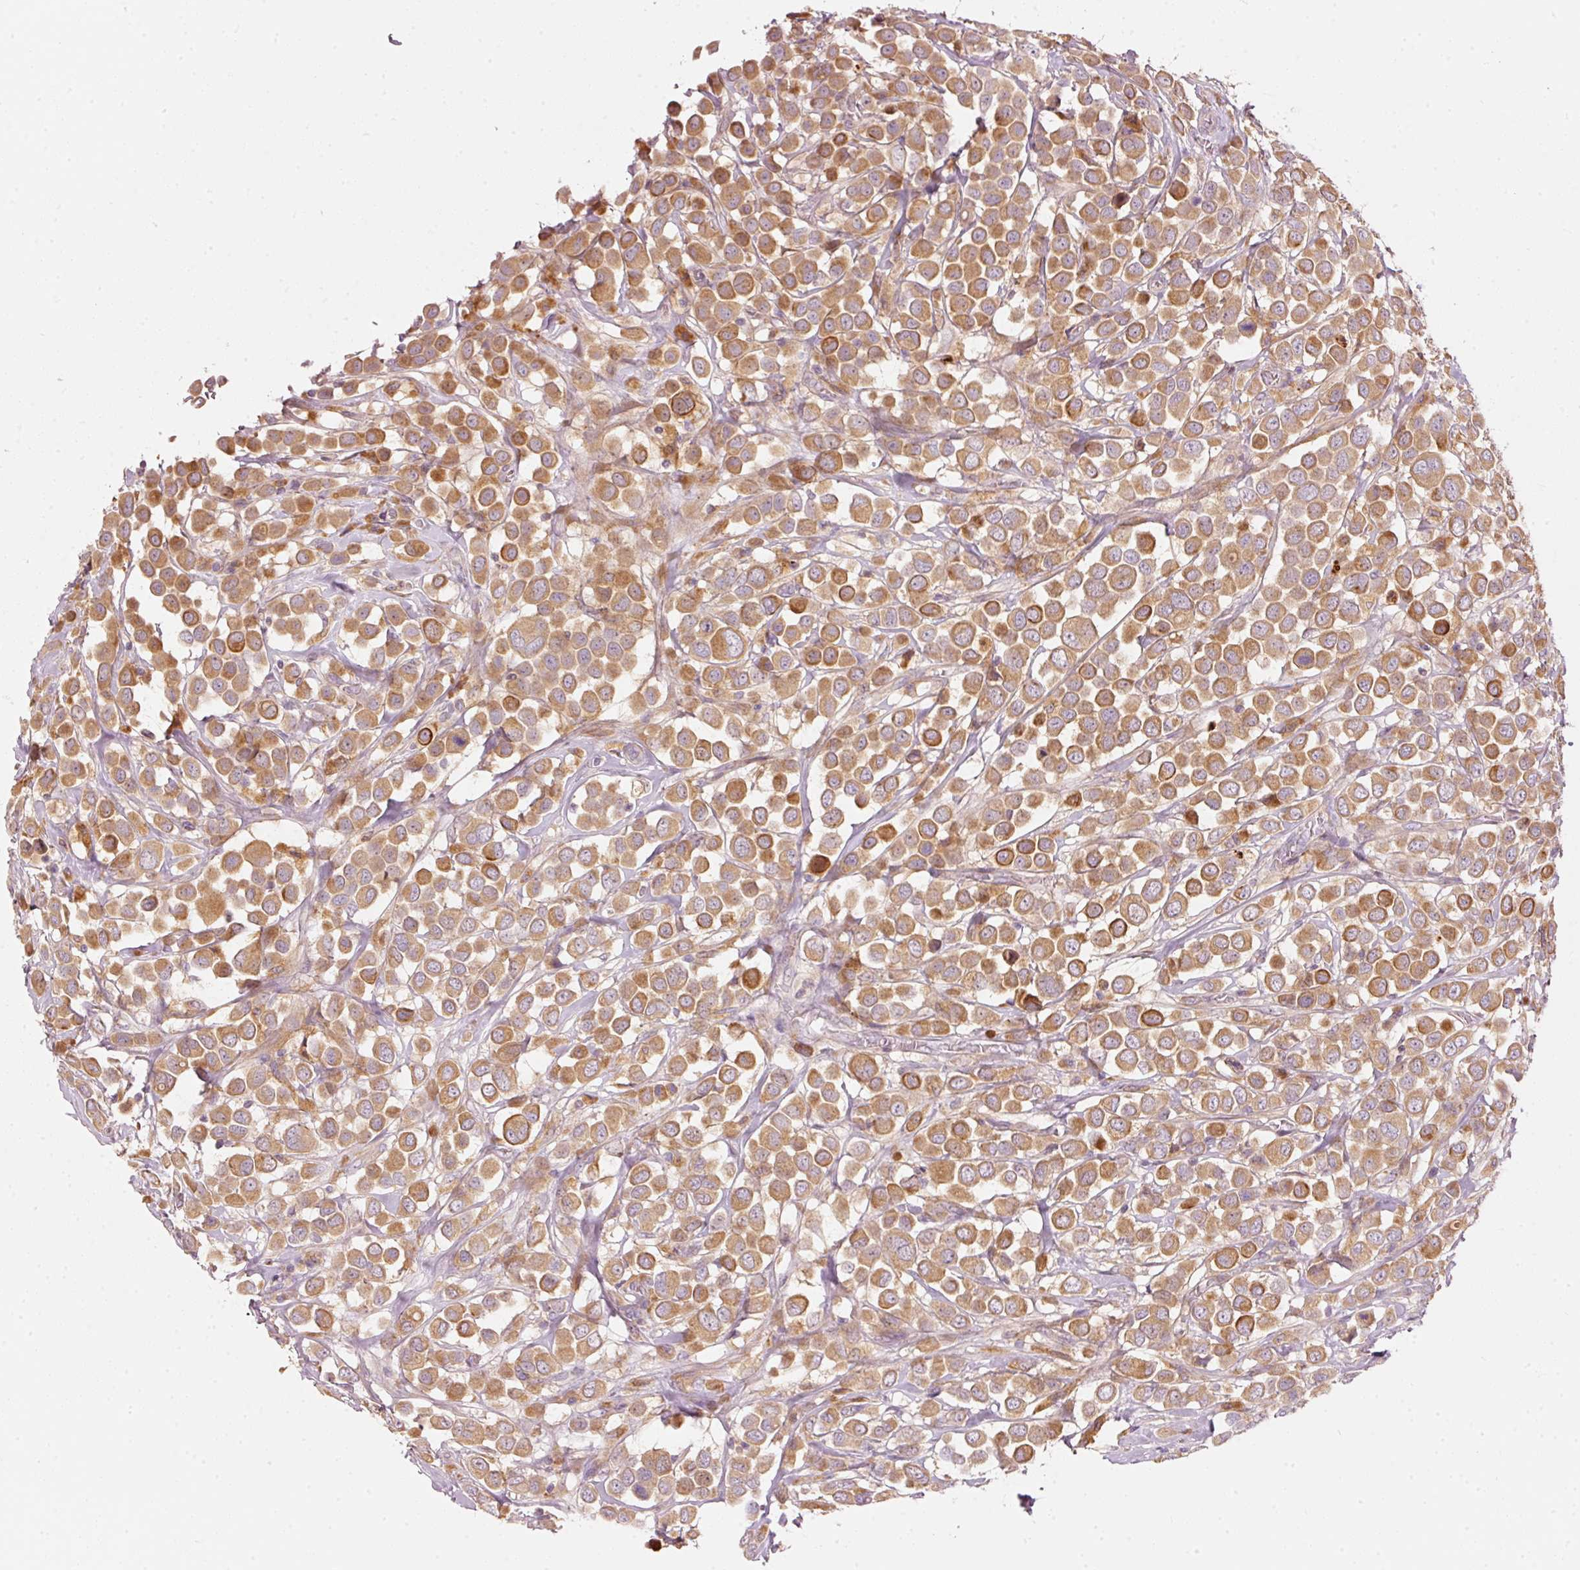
{"staining": {"intensity": "moderate", "quantity": ">75%", "location": "cytoplasmic/membranous"}, "tissue": "breast cancer", "cell_type": "Tumor cells", "image_type": "cancer", "snomed": [{"axis": "morphology", "description": "Duct carcinoma"}, {"axis": "topography", "description": "Breast"}], "caption": "IHC histopathology image of breast cancer stained for a protein (brown), which displays medium levels of moderate cytoplasmic/membranous expression in about >75% of tumor cells.", "gene": "MAP10", "patient": {"sex": "female", "age": 61}}